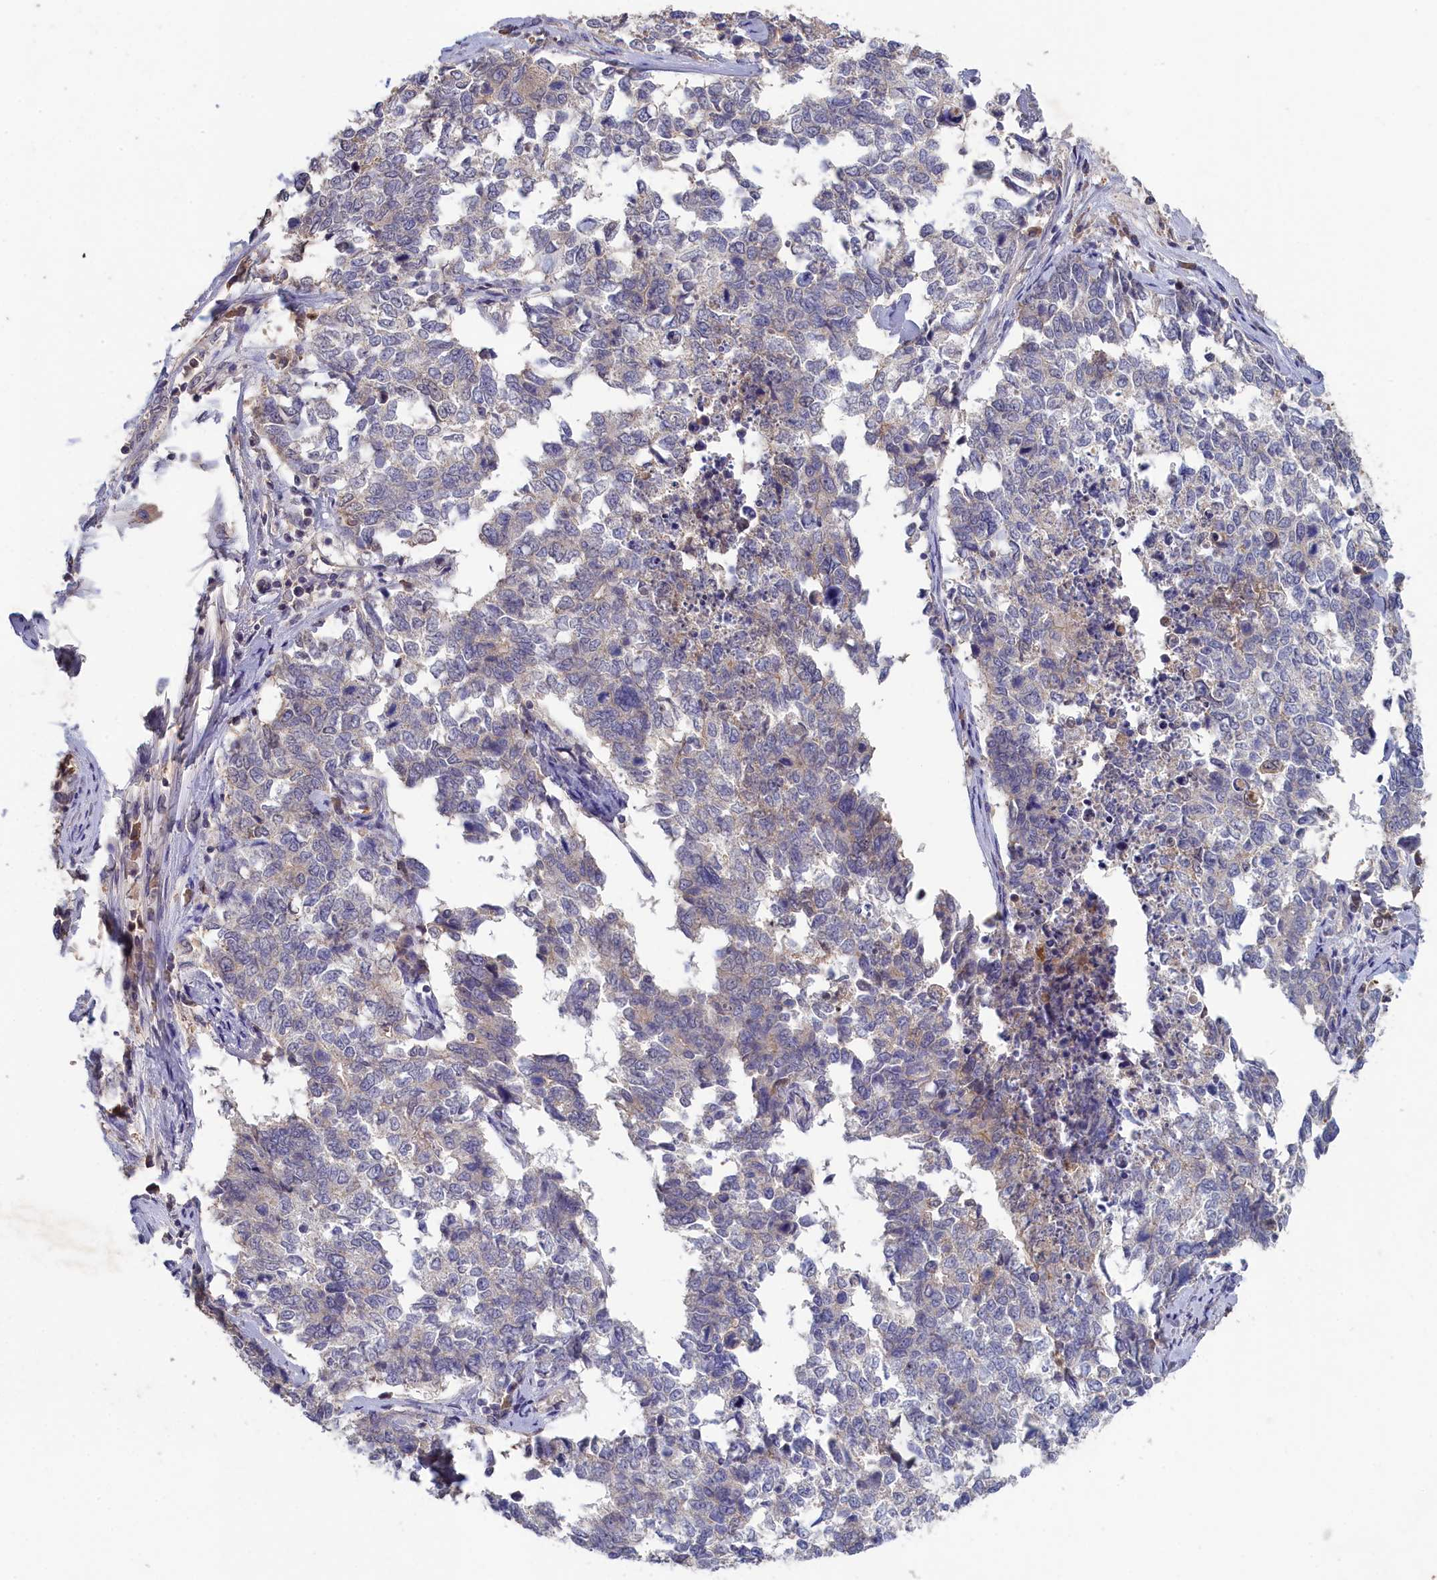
{"staining": {"intensity": "negative", "quantity": "none", "location": "none"}, "tissue": "cervical cancer", "cell_type": "Tumor cells", "image_type": "cancer", "snomed": [{"axis": "morphology", "description": "Squamous cell carcinoma, NOS"}, {"axis": "topography", "description": "Cervix"}], "caption": "Tumor cells show no significant positivity in squamous cell carcinoma (cervical). Brightfield microscopy of immunohistochemistry stained with DAB (brown) and hematoxylin (blue), captured at high magnification.", "gene": "CELF5", "patient": {"sex": "female", "age": 63}}